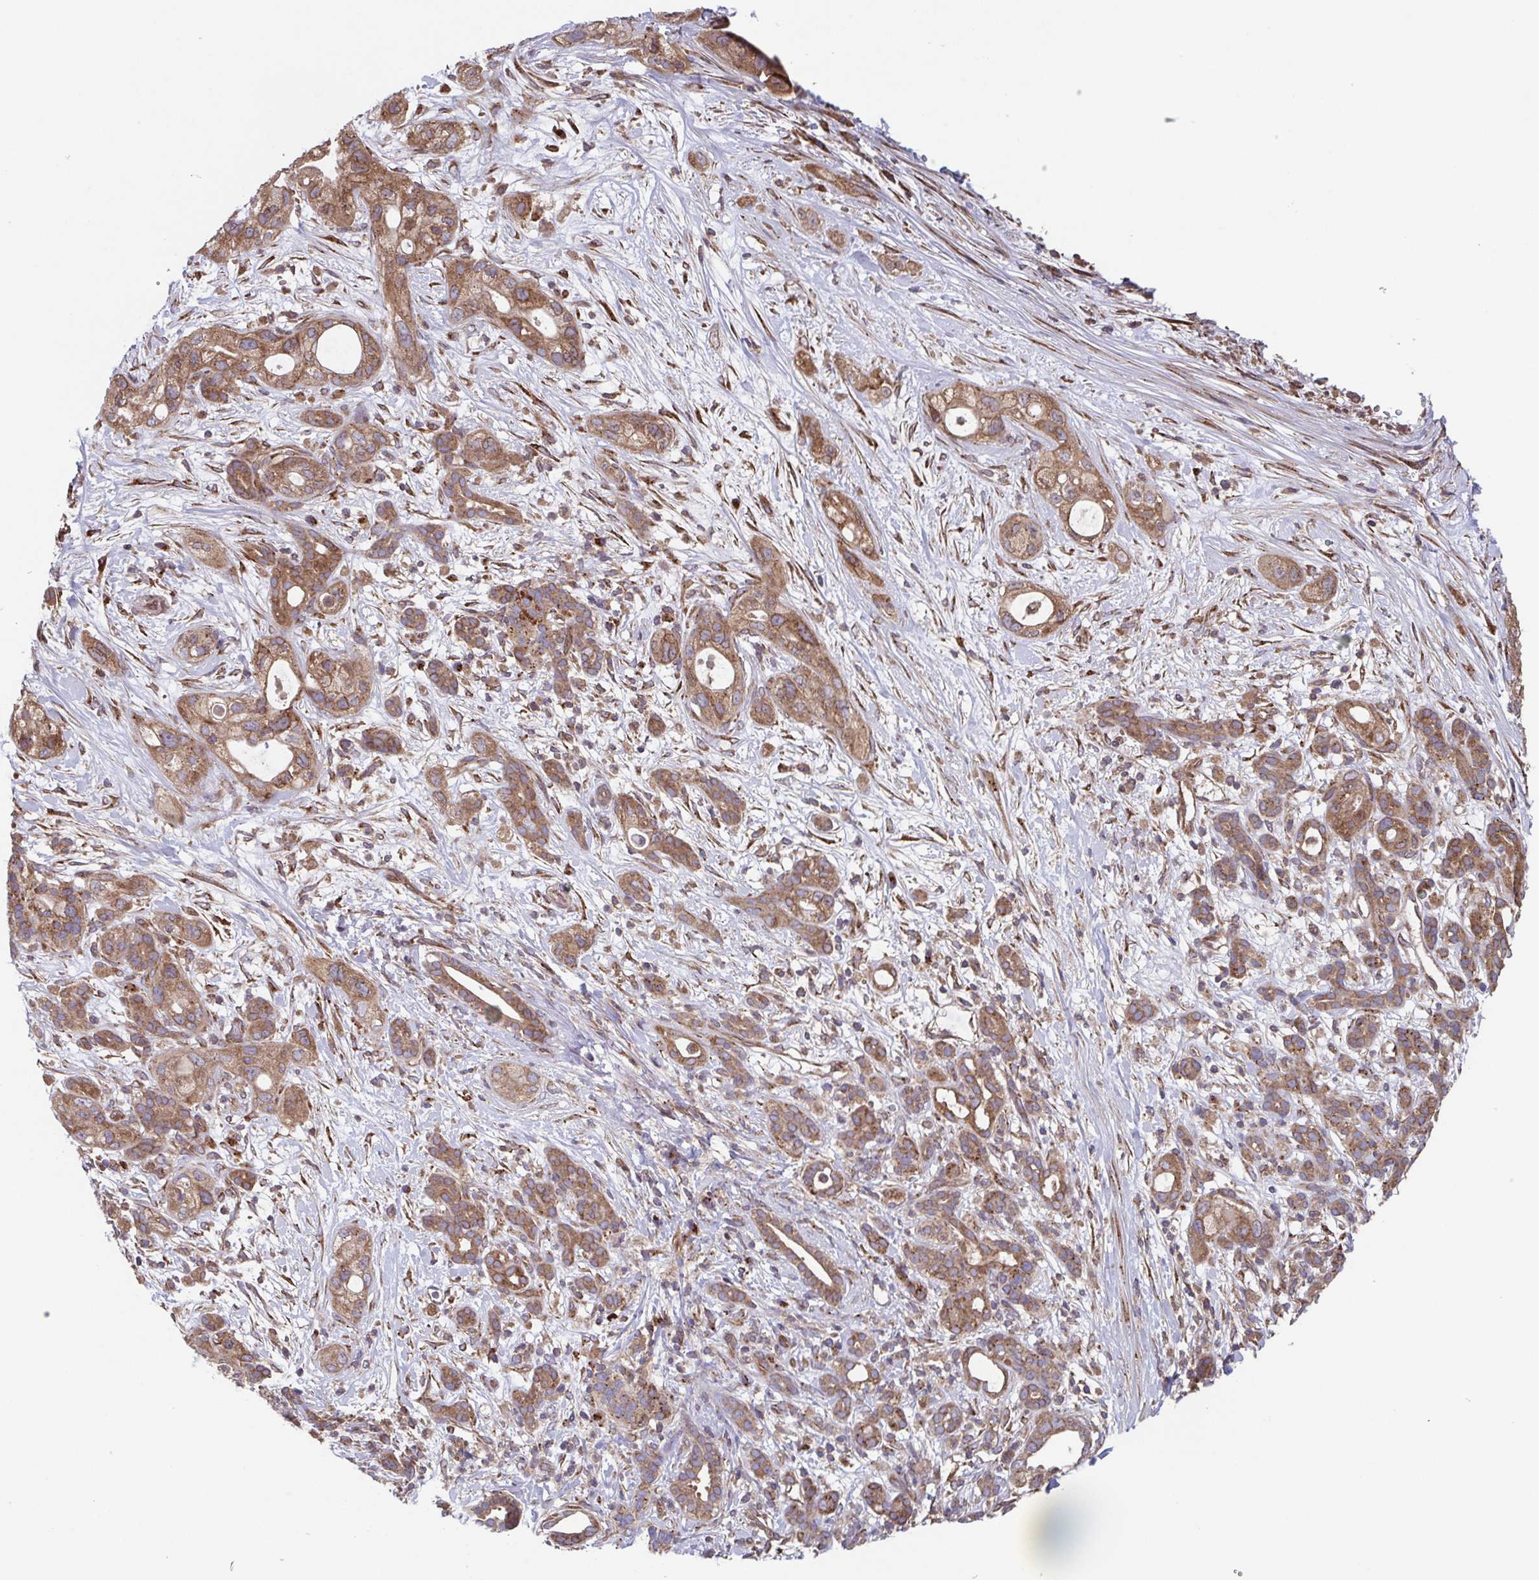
{"staining": {"intensity": "moderate", "quantity": ">75%", "location": "cytoplasmic/membranous"}, "tissue": "pancreatic cancer", "cell_type": "Tumor cells", "image_type": "cancer", "snomed": [{"axis": "morphology", "description": "Adenocarcinoma, NOS"}, {"axis": "topography", "description": "Pancreas"}], "caption": "A medium amount of moderate cytoplasmic/membranous positivity is present in about >75% of tumor cells in adenocarcinoma (pancreatic) tissue.", "gene": "COPB1", "patient": {"sex": "male", "age": 44}}